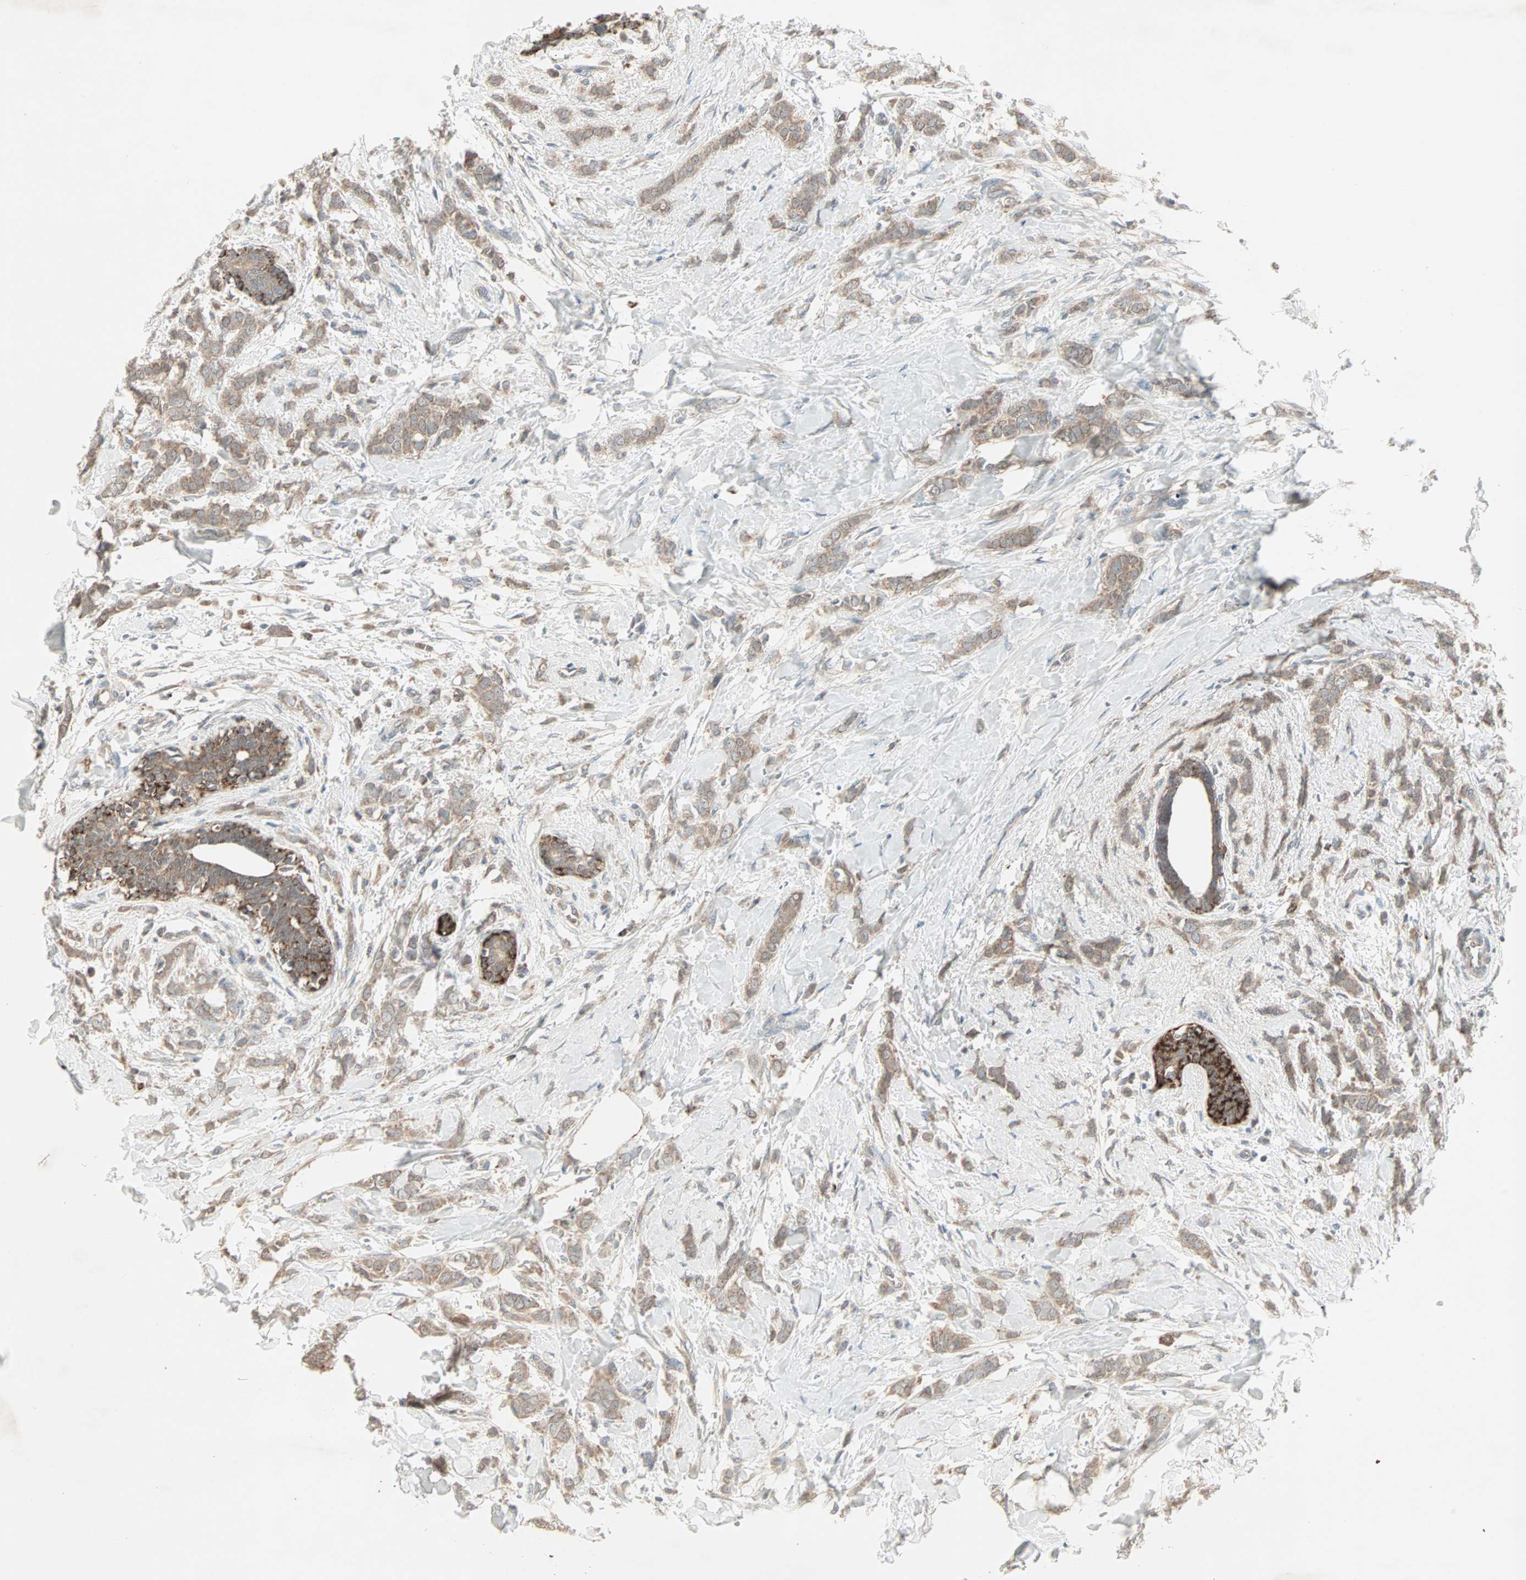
{"staining": {"intensity": "moderate", "quantity": ">75%", "location": "cytoplasmic/membranous"}, "tissue": "breast cancer", "cell_type": "Tumor cells", "image_type": "cancer", "snomed": [{"axis": "morphology", "description": "Lobular carcinoma, in situ"}, {"axis": "morphology", "description": "Lobular carcinoma"}, {"axis": "topography", "description": "Breast"}], "caption": "Breast cancer (lobular carcinoma) tissue shows moderate cytoplasmic/membranous staining in about >75% of tumor cells", "gene": "JMJD7-PLA2G4B", "patient": {"sex": "female", "age": 41}}